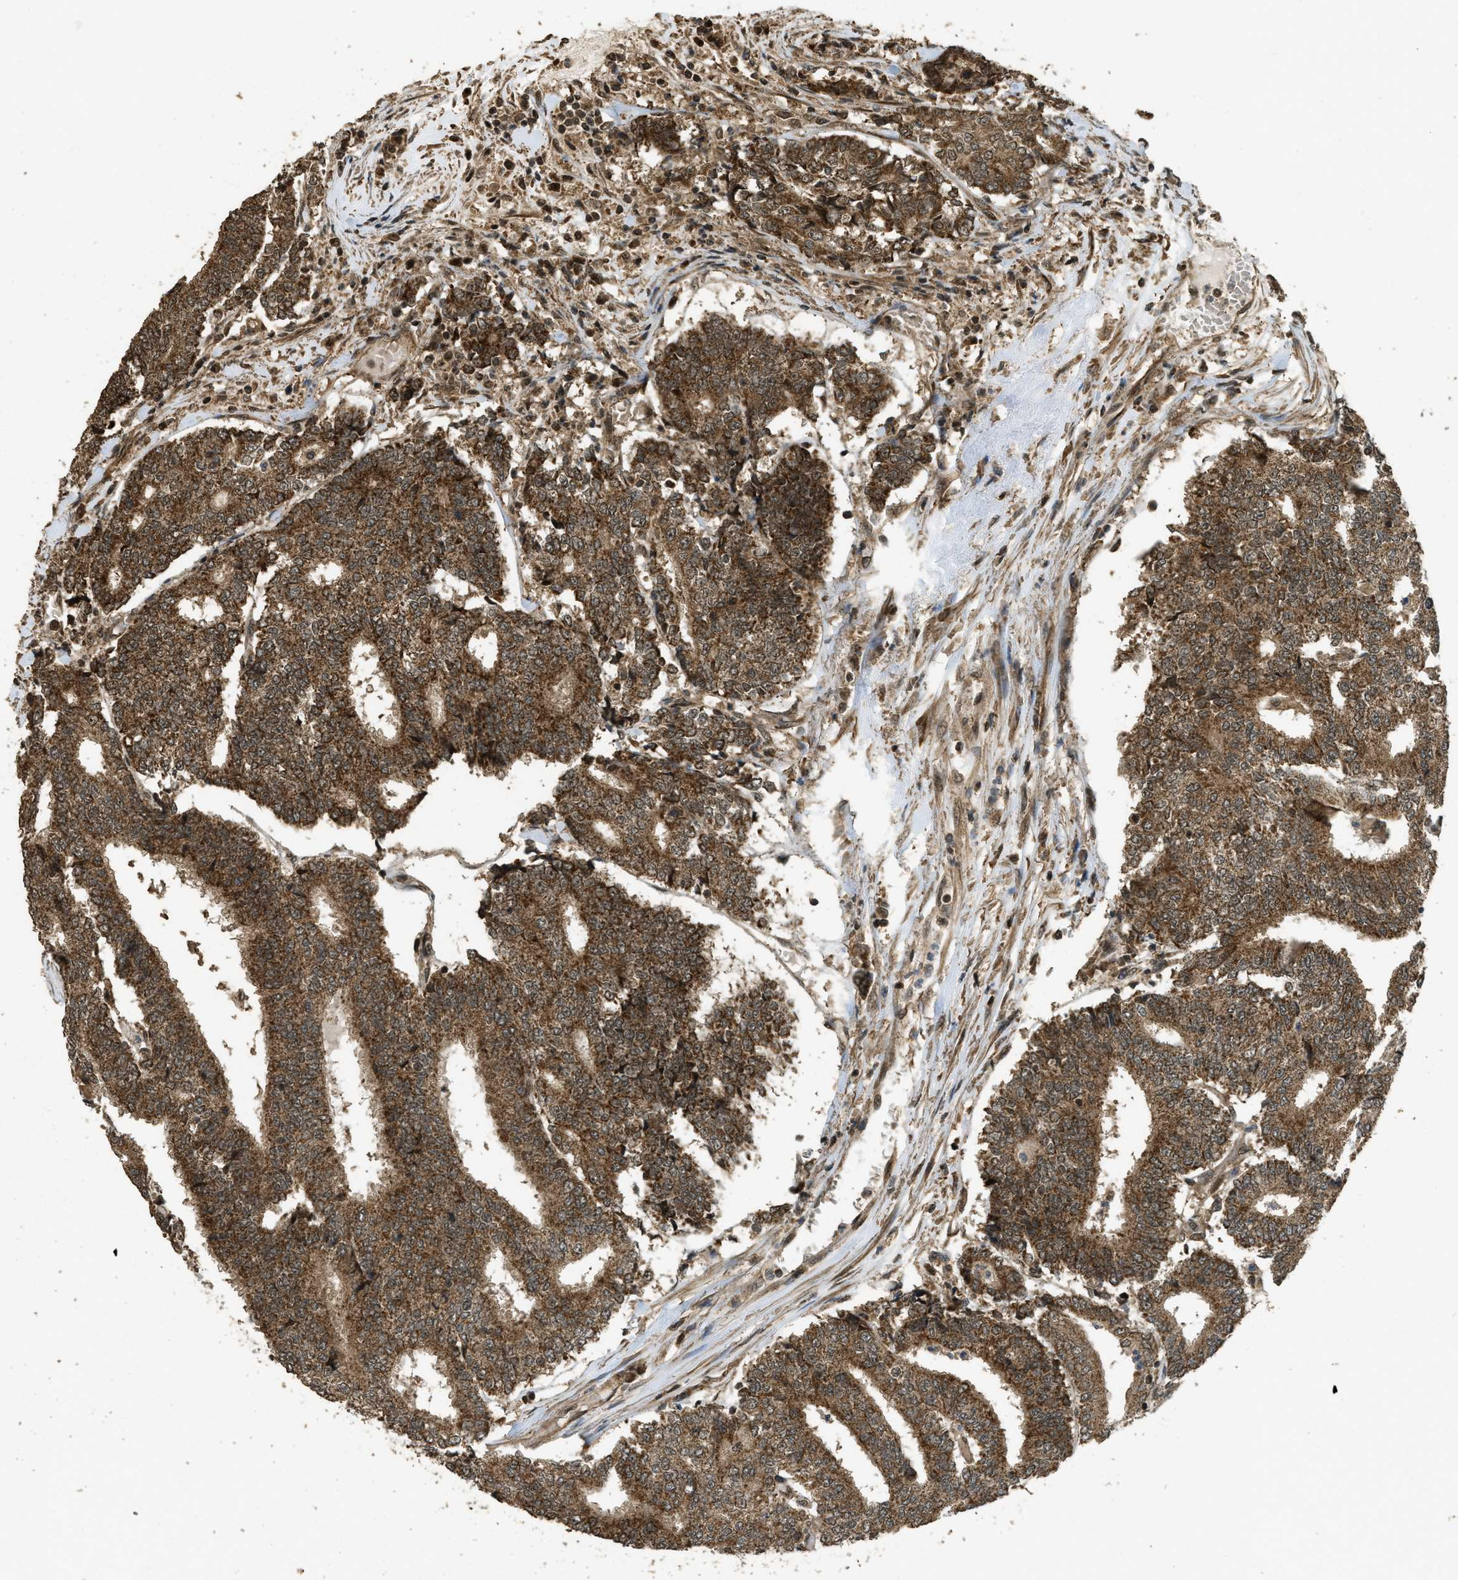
{"staining": {"intensity": "strong", "quantity": ">75%", "location": "cytoplasmic/membranous"}, "tissue": "prostate cancer", "cell_type": "Tumor cells", "image_type": "cancer", "snomed": [{"axis": "morphology", "description": "Normal tissue, NOS"}, {"axis": "morphology", "description": "Adenocarcinoma, High grade"}, {"axis": "topography", "description": "Prostate"}, {"axis": "topography", "description": "Seminal veicle"}], "caption": "Adenocarcinoma (high-grade) (prostate) stained with DAB immunohistochemistry reveals high levels of strong cytoplasmic/membranous staining in about >75% of tumor cells. The staining was performed using DAB (3,3'-diaminobenzidine) to visualize the protein expression in brown, while the nuclei were stained in blue with hematoxylin (Magnification: 20x).", "gene": "CTPS1", "patient": {"sex": "male", "age": 55}}